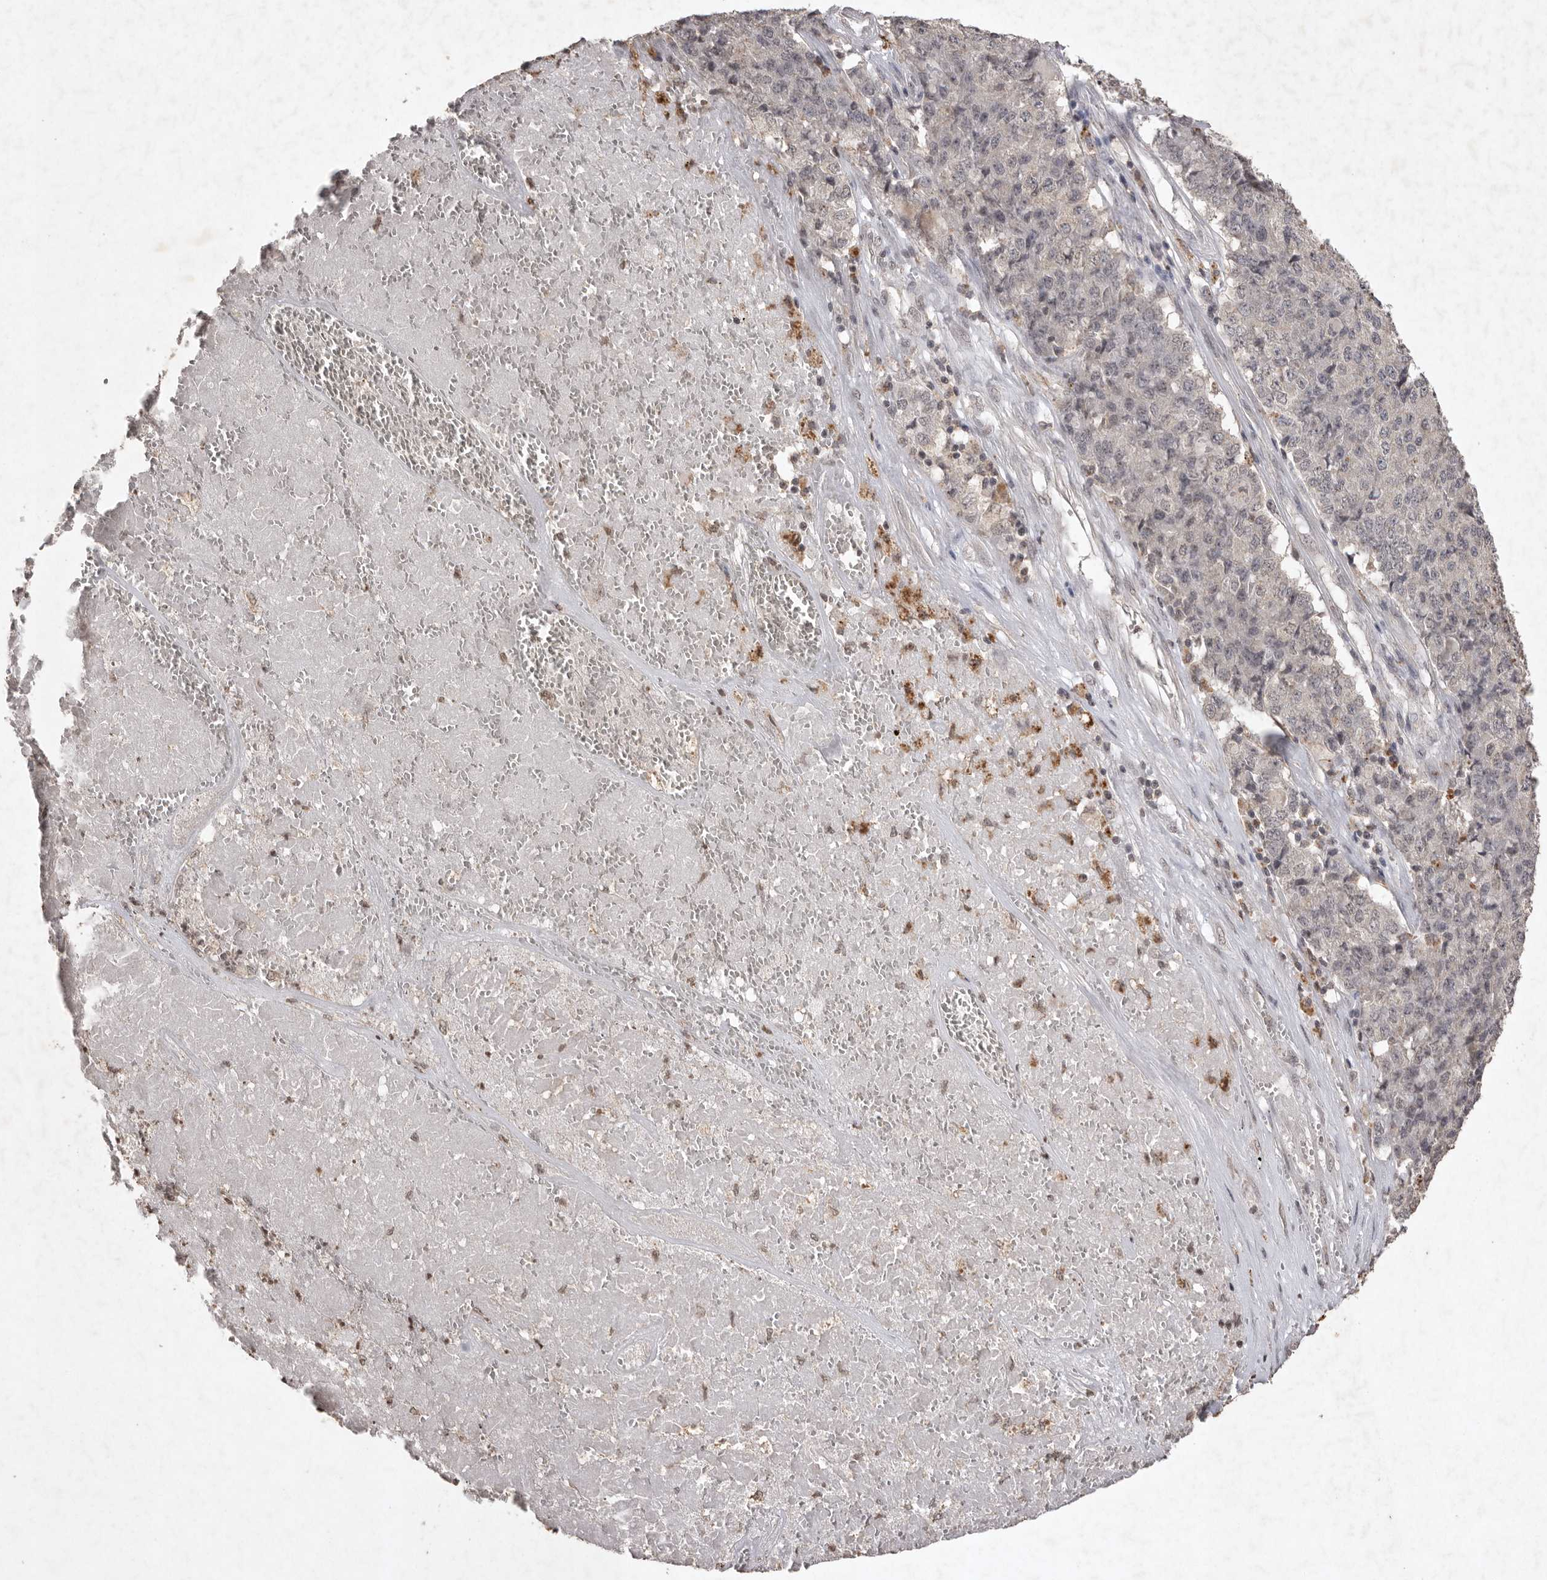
{"staining": {"intensity": "negative", "quantity": "none", "location": "none"}, "tissue": "pancreatic cancer", "cell_type": "Tumor cells", "image_type": "cancer", "snomed": [{"axis": "morphology", "description": "Adenocarcinoma, NOS"}, {"axis": "topography", "description": "Pancreas"}], "caption": "Tumor cells show no significant positivity in pancreatic cancer (adenocarcinoma). (Stains: DAB (3,3'-diaminobenzidine) IHC with hematoxylin counter stain, Microscopy: brightfield microscopy at high magnification).", "gene": "APLNR", "patient": {"sex": "male", "age": 50}}